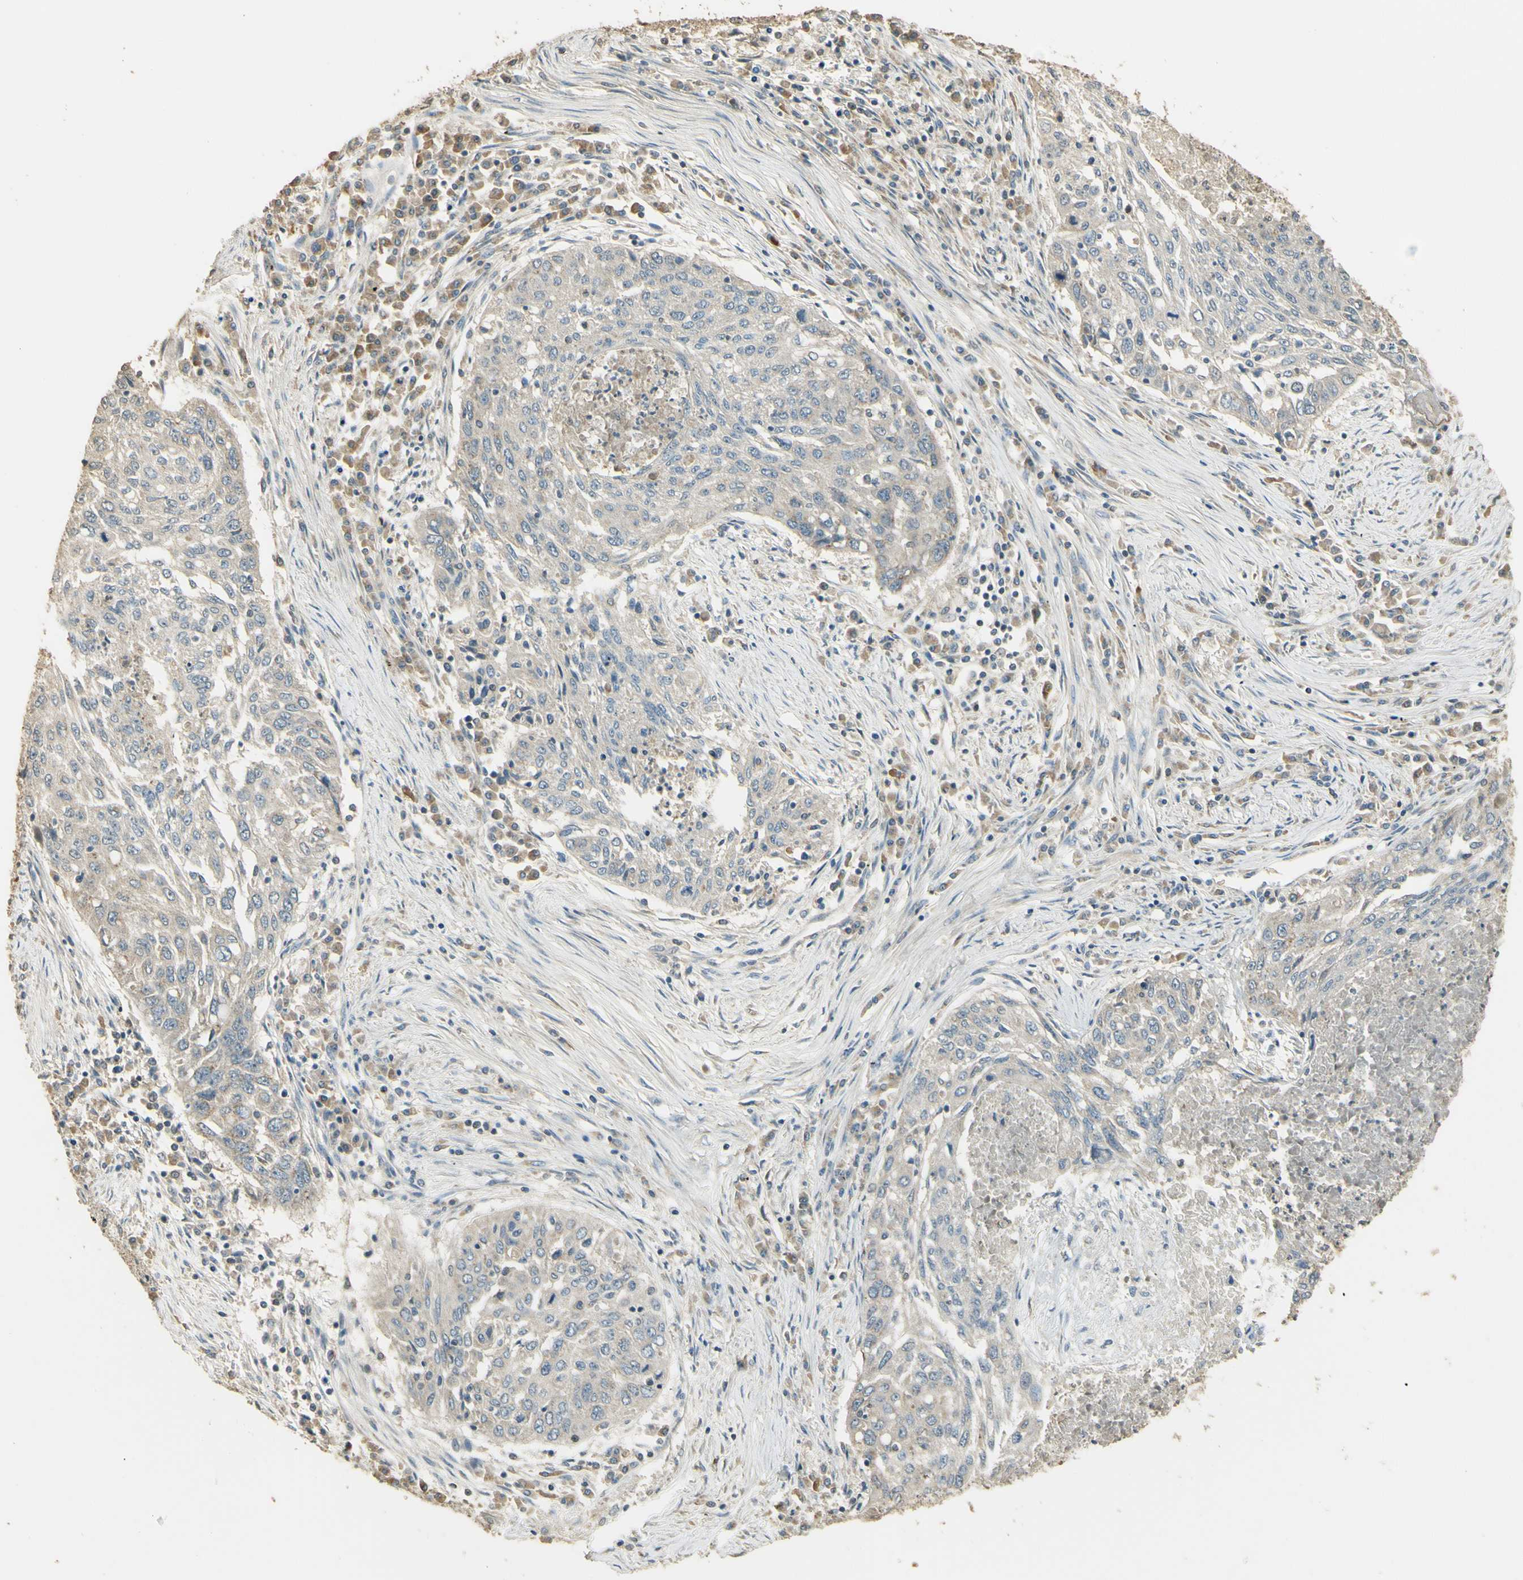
{"staining": {"intensity": "weak", "quantity": "25%-75%", "location": "cytoplasmic/membranous"}, "tissue": "lung cancer", "cell_type": "Tumor cells", "image_type": "cancer", "snomed": [{"axis": "morphology", "description": "Squamous cell carcinoma, NOS"}, {"axis": "topography", "description": "Lung"}], "caption": "Lung squamous cell carcinoma was stained to show a protein in brown. There is low levels of weak cytoplasmic/membranous expression in approximately 25%-75% of tumor cells.", "gene": "UXS1", "patient": {"sex": "female", "age": 63}}